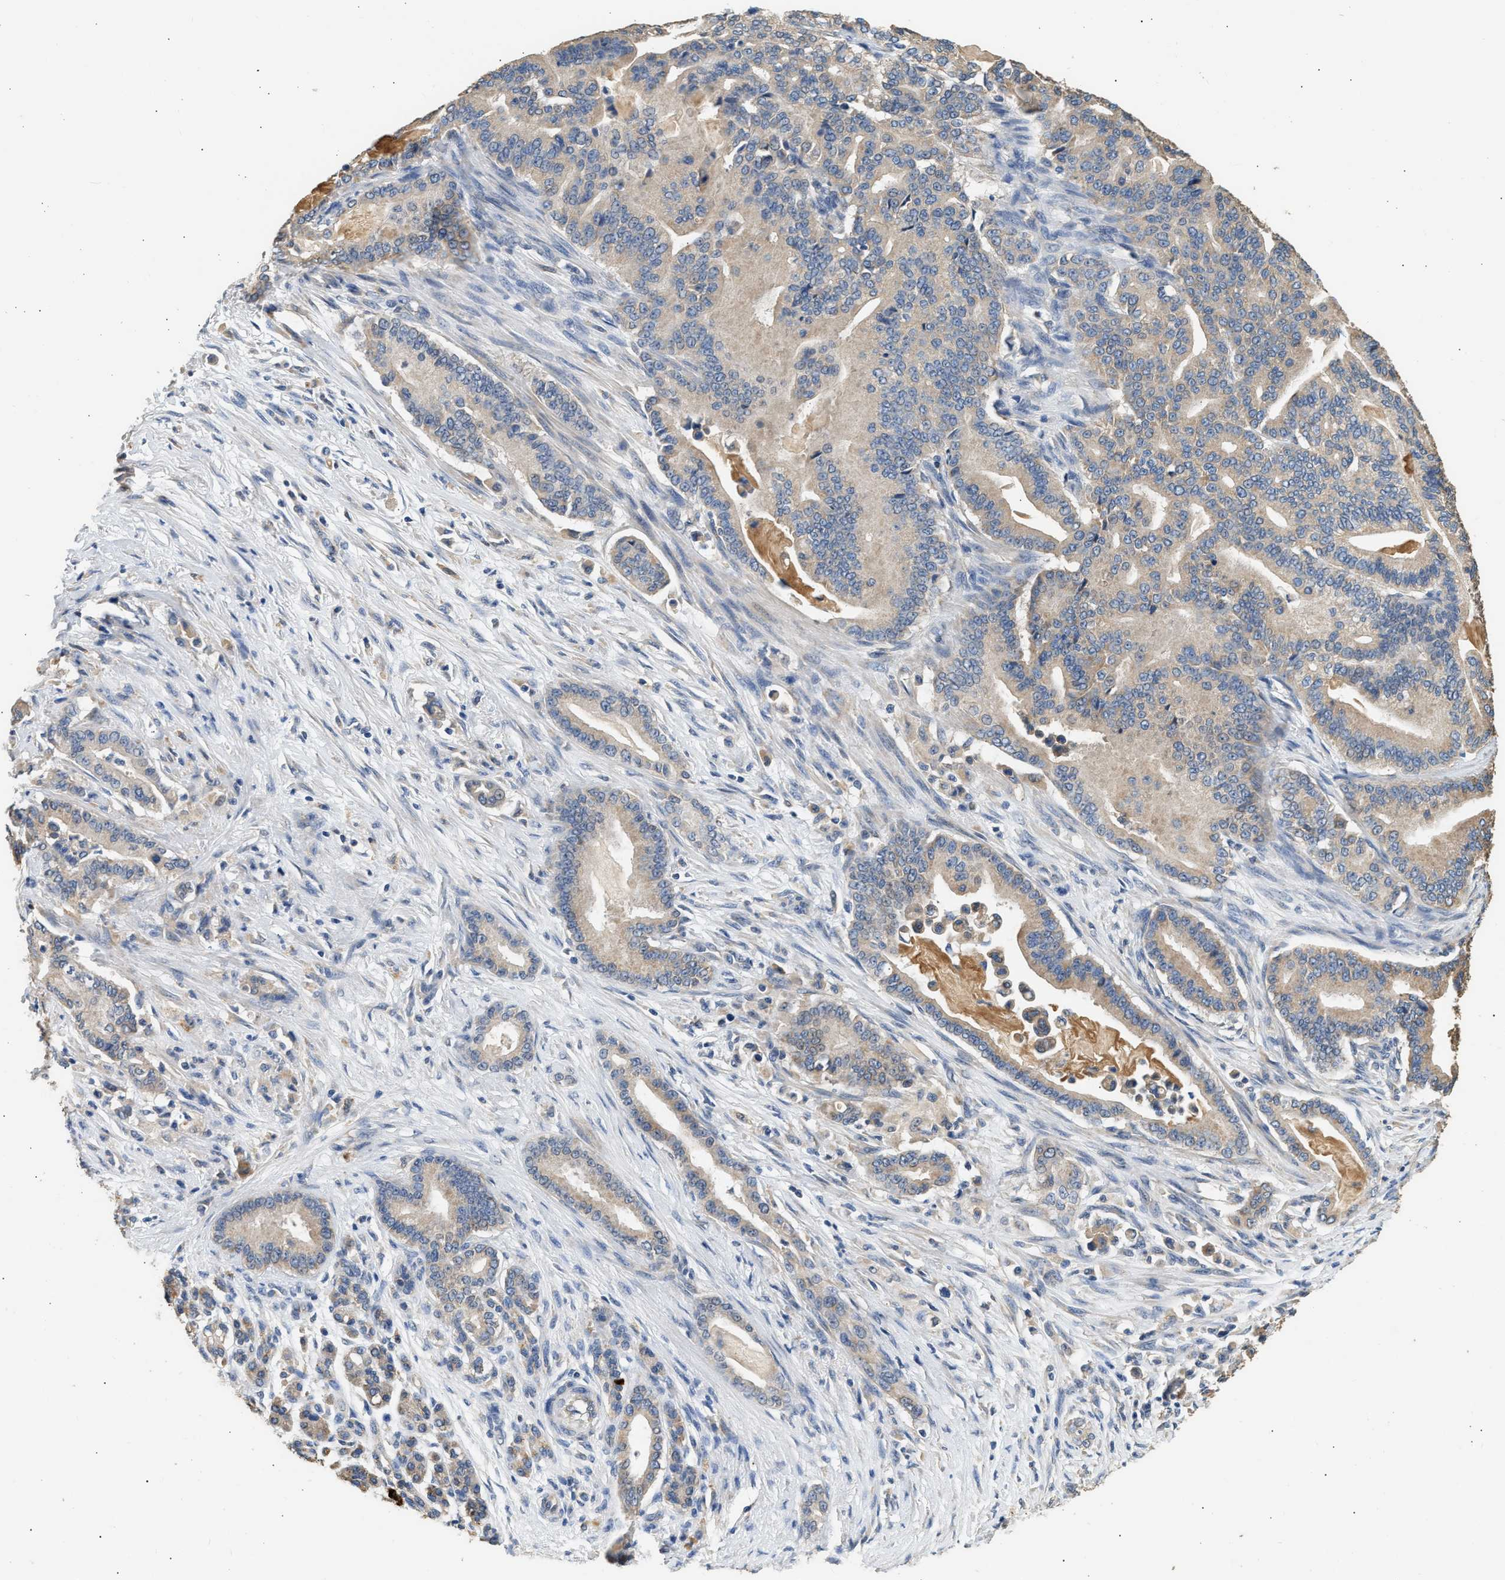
{"staining": {"intensity": "weak", "quantity": "<25%", "location": "cytoplasmic/membranous"}, "tissue": "pancreatic cancer", "cell_type": "Tumor cells", "image_type": "cancer", "snomed": [{"axis": "morphology", "description": "Normal tissue, NOS"}, {"axis": "morphology", "description": "Adenocarcinoma, NOS"}, {"axis": "topography", "description": "Pancreas"}], "caption": "A high-resolution image shows immunohistochemistry (IHC) staining of pancreatic cancer (adenocarcinoma), which exhibits no significant staining in tumor cells.", "gene": "WDR31", "patient": {"sex": "male", "age": 63}}